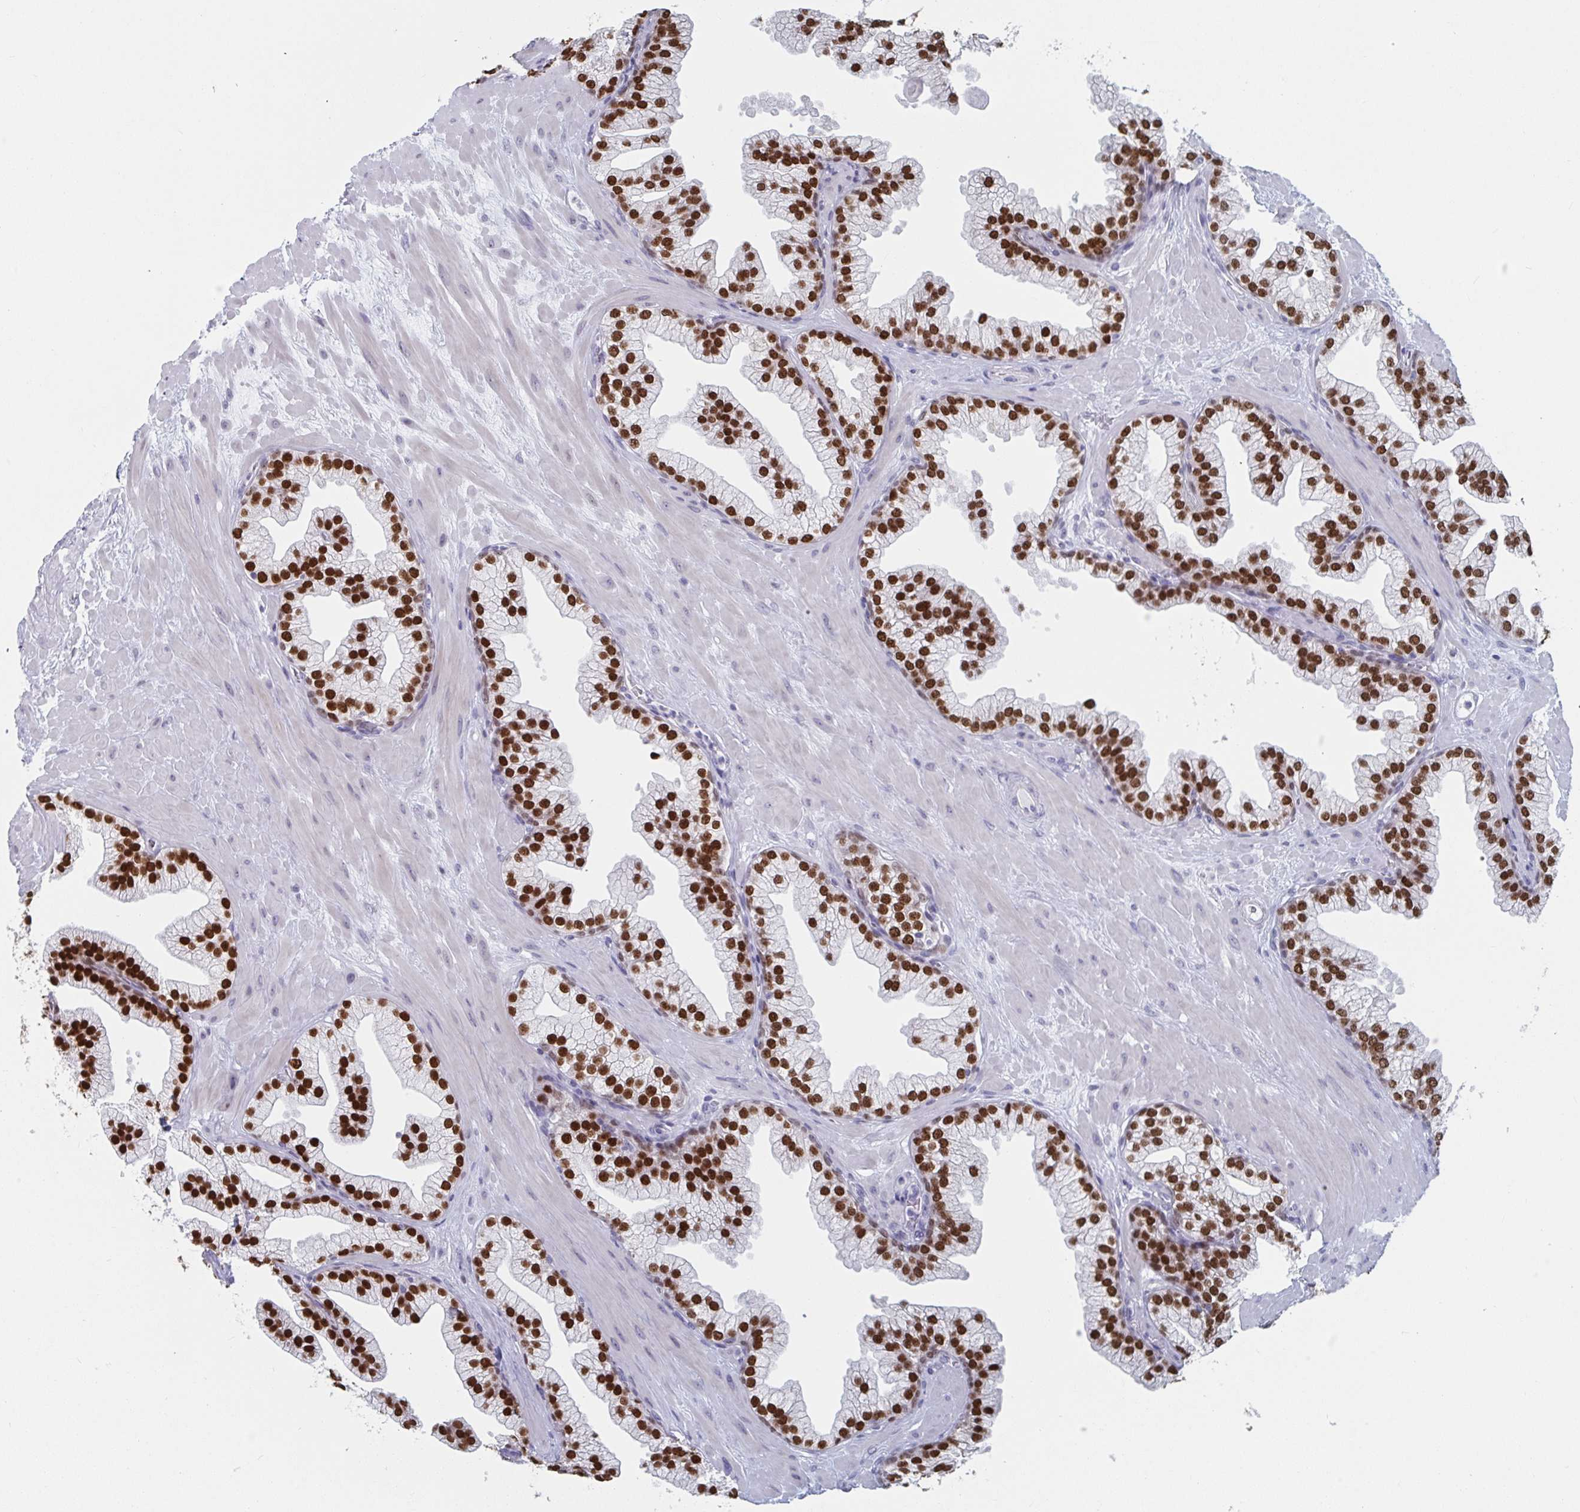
{"staining": {"intensity": "strong", "quantity": ">75%", "location": "nuclear"}, "tissue": "prostate", "cell_type": "Glandular cells", "image_type": "normal", "snomed": [{"axis": "morphology", "description": "Normal tissue, NOS"}, {"axis": "topography", "description": "Prostate"}, {"axis": "topography", "description": "Peripheral nerve tissue"}], "caption": "This photomicrograph shows normal prostate stained with immunohistochemistry to label a protein in brown. The nuclear of glandular cells show strong positivity for the protein. Nuclei are counter-stained blue.", "gene": "FOXA1", "patient": {"sex": "male", "age": 61}}